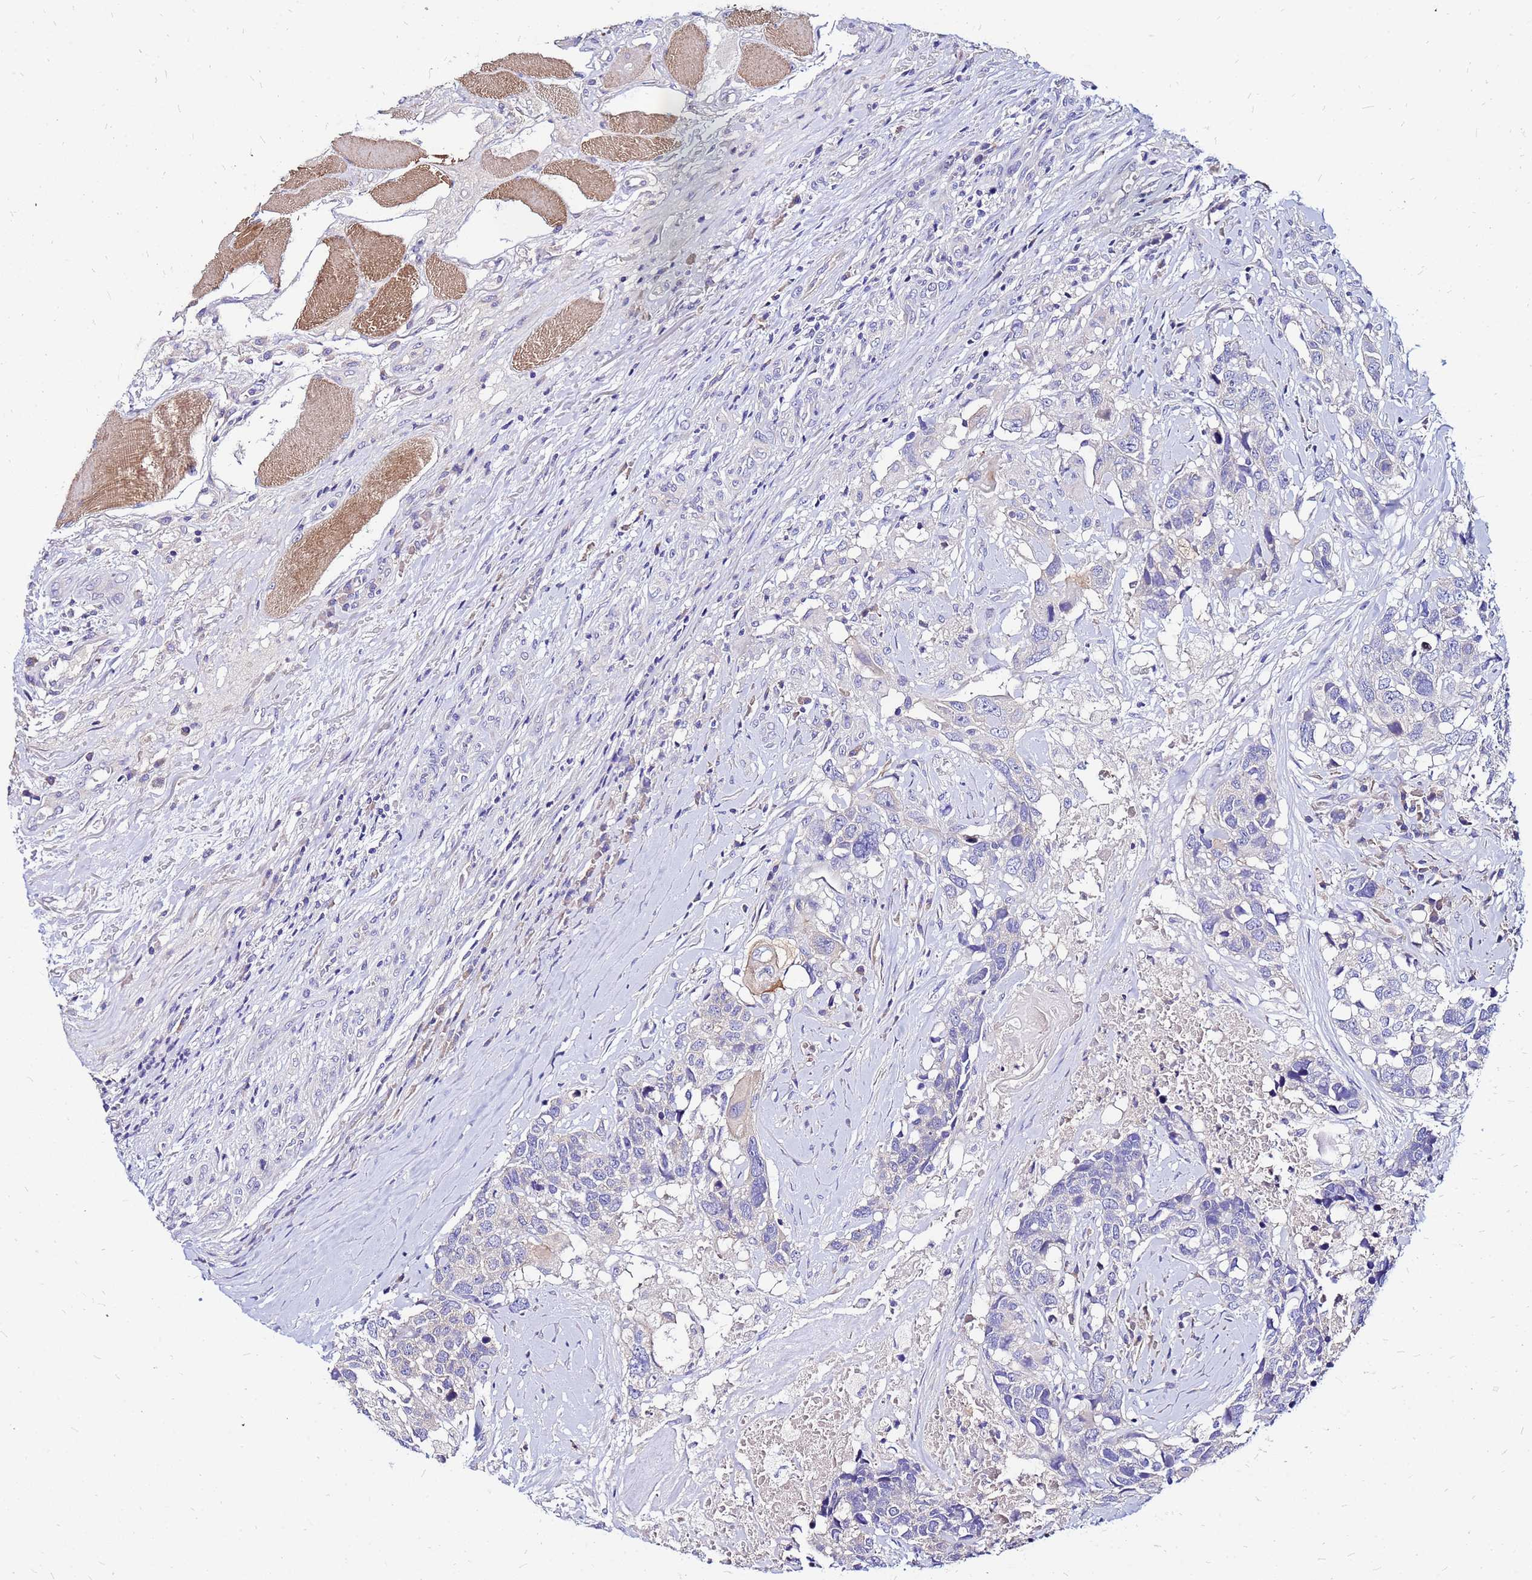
{"staining": {"intensity": "negative", "quantity": "none", "location": "none"}, "tissue": "head and neck cancer", "cell_type": "Tumor cells", "image_type": "cancer", "snomed": [{"axis": "morphology", "description": "Squamous cell carcinoma, NOS"}, {"axis": "topography", "description": "Head-Neck"}], "caption": "An immunohistochemistry histopathology image of head and neck squamous cell carcinoma is shown. There is no staining in tumor cells of head and neck squamous cell carcinoma.", "gene": "ARHGEF5", "patient": {"sex": "male", "age": 66}}